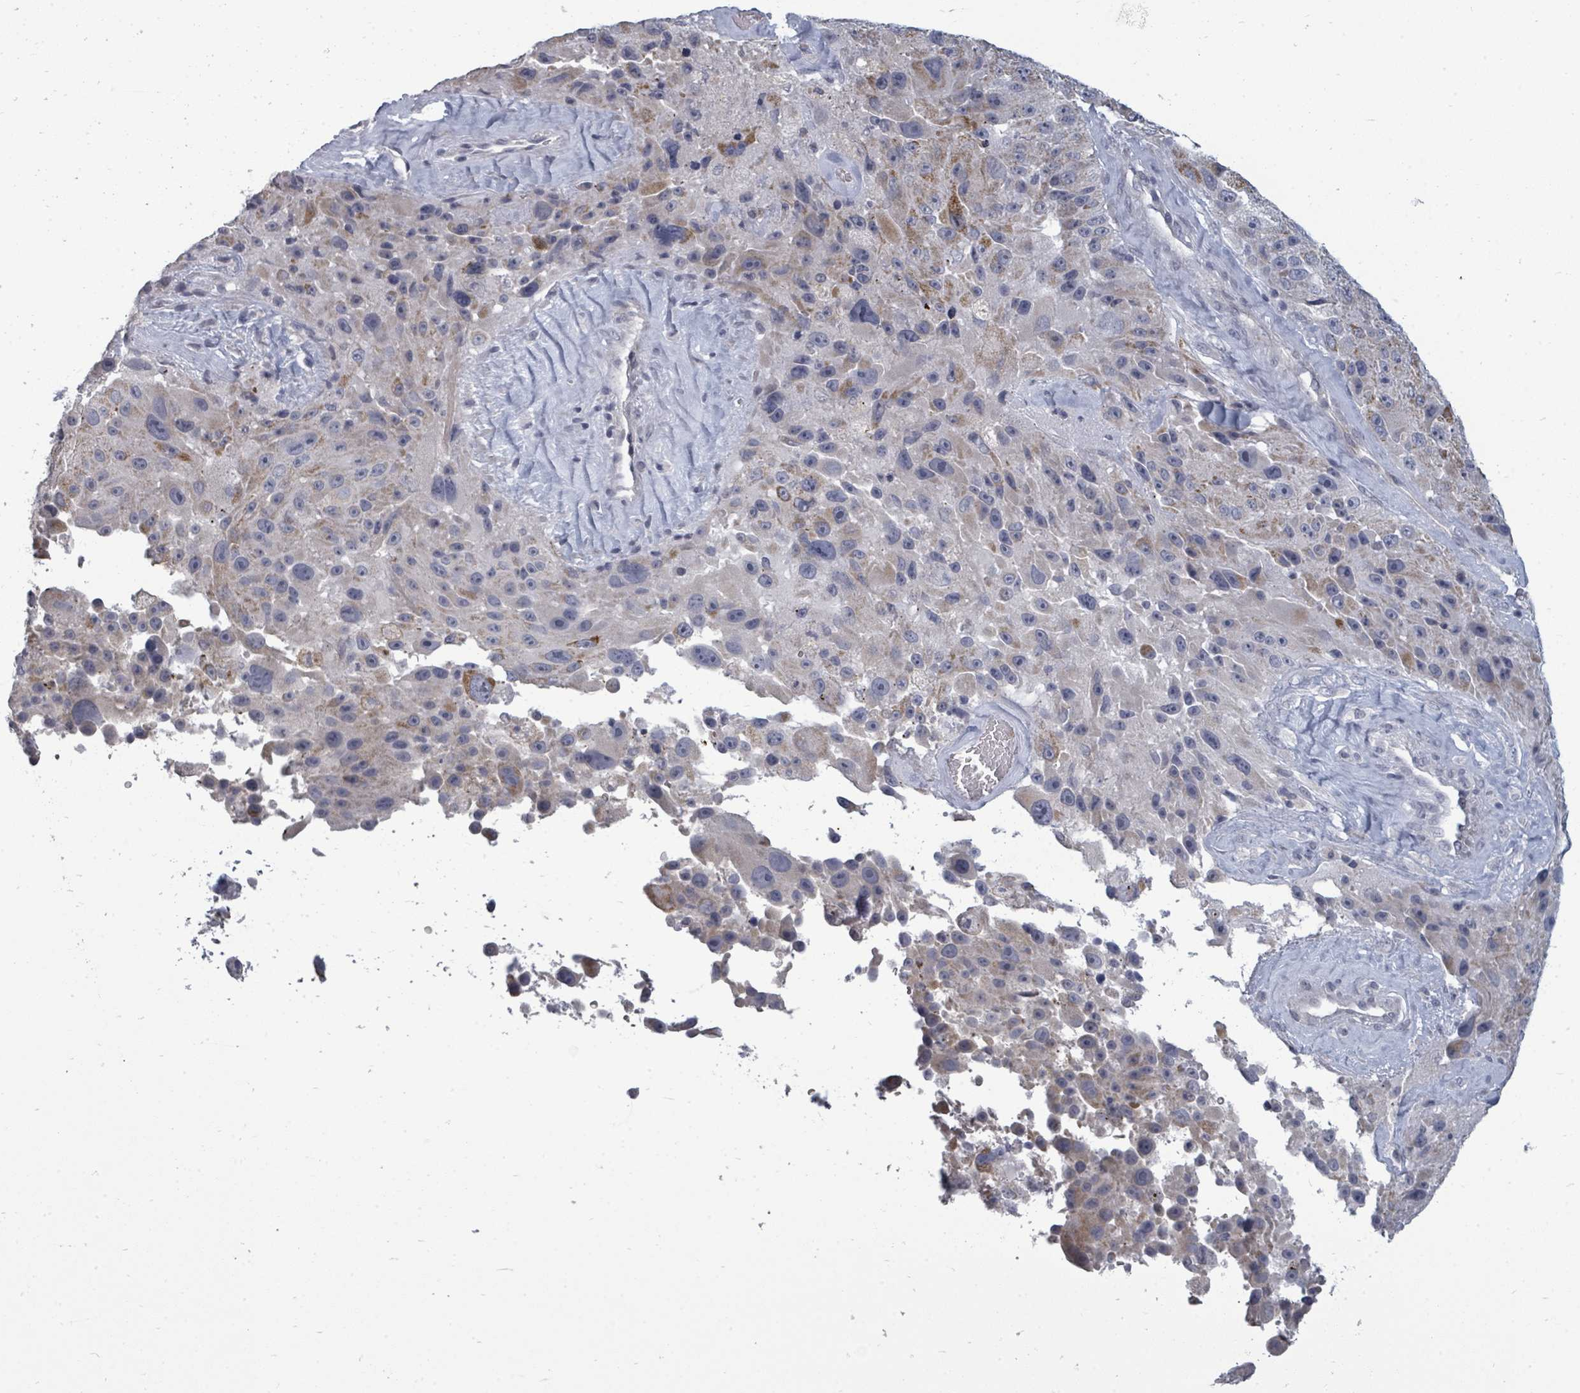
{"staining": {"intensity": "moderate", "quantity": "25%-75%", "location": "cytoplasmic/membranous"}, "tissue": "melanoma", "cell_type": "Tumor cells", "image_type": "cancer", "snomed": [{"axis": "morphology", "description": "Malignant melanoma, Metastatic site"}, {"axis": "topography", "description": "Lymph node"}], "caption": "The histopathology image shows immunohistochemical staining of malignant melanoma (metastatic site). There is moderate cytoplasmic/membranous positivity is seen in approximately 25%-75% of tumor cells. The protein of interest is stained brown, and the nuclei are stained in blue (DAB IHC with brightfield microscopy, high magnification).", "gene": "PTPN20", "patient": {"sex": "male", "age": 62}}